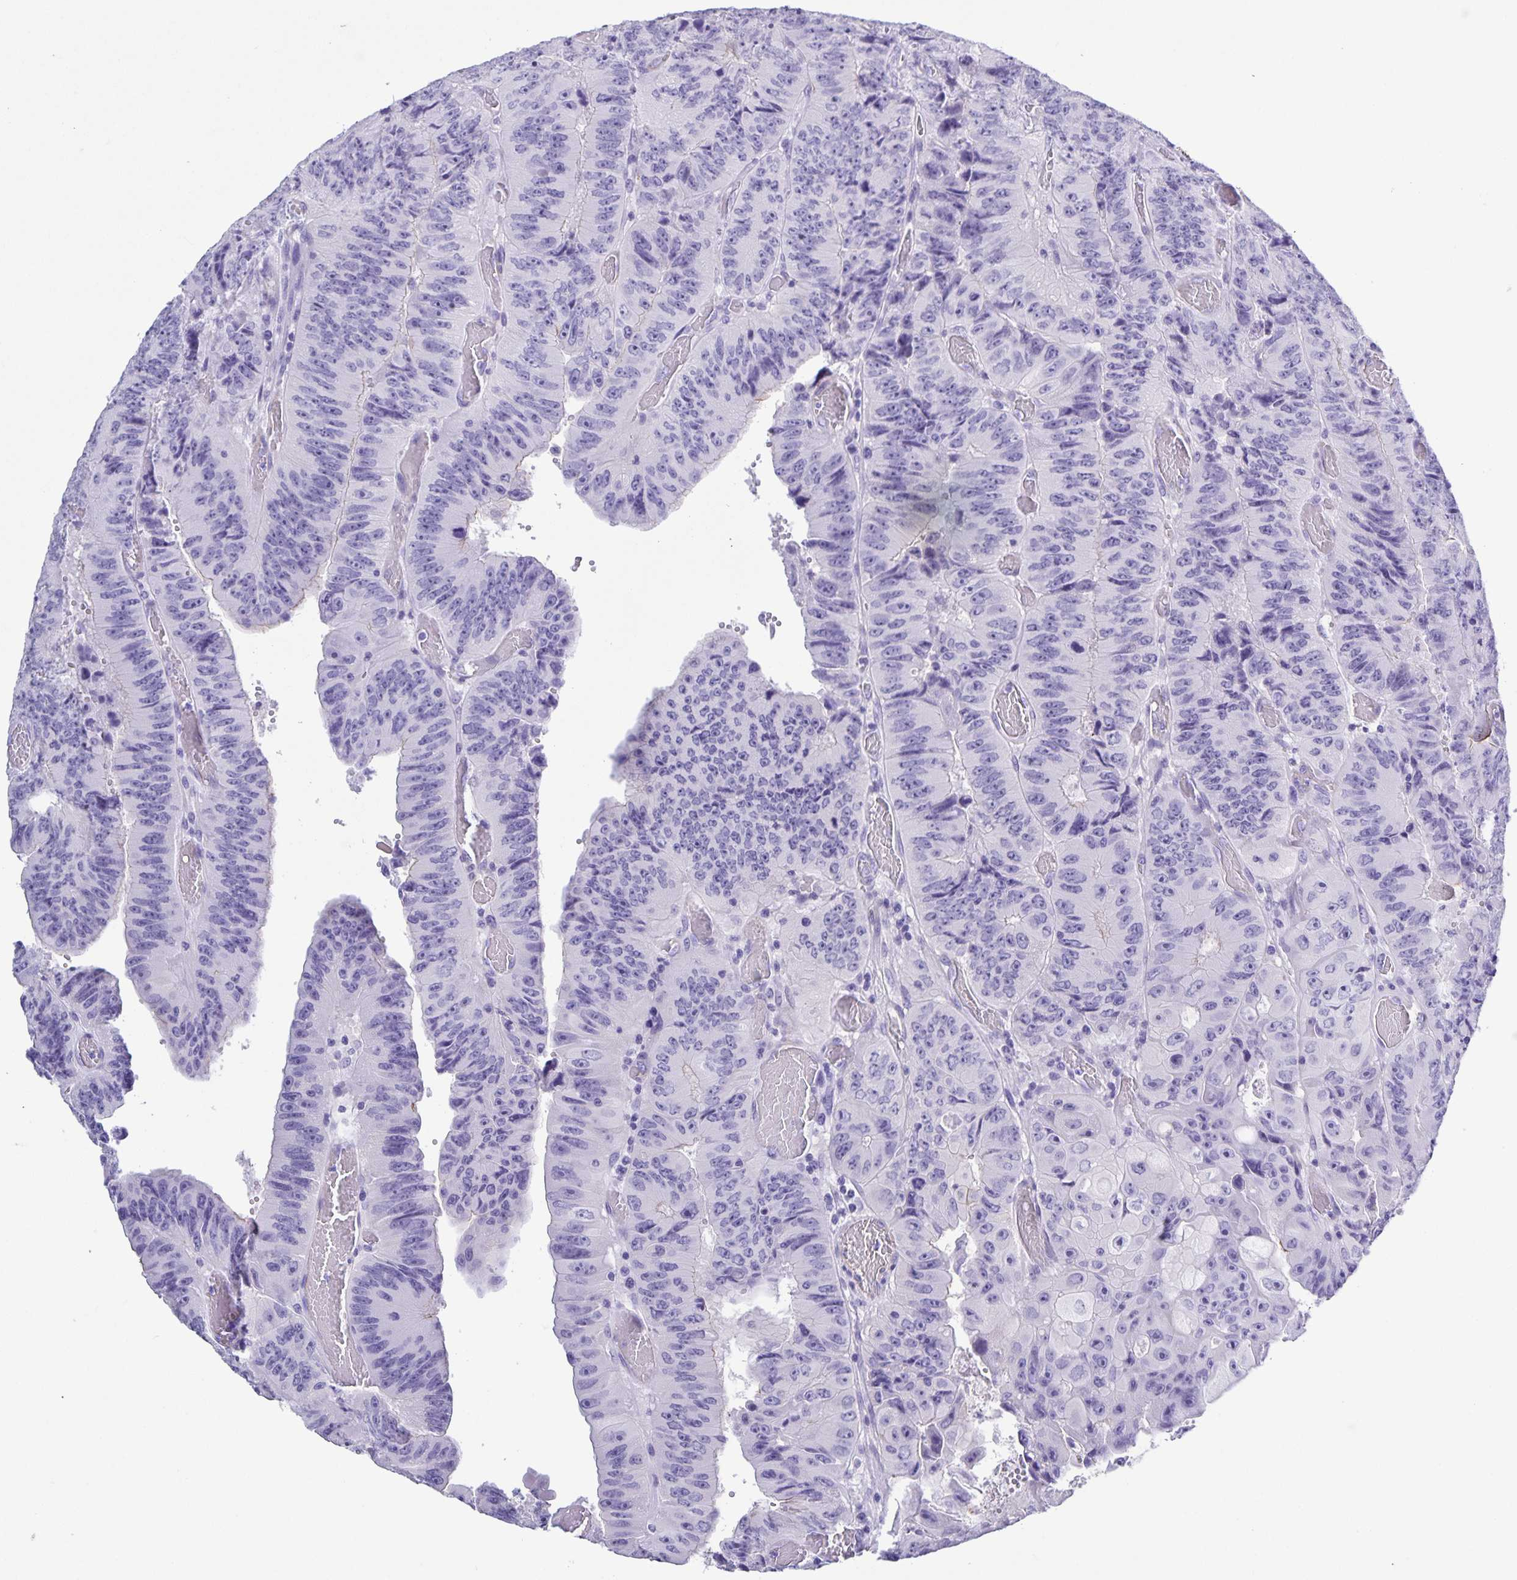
{"staining": {"intensity": "negative", "quantity": "none", "location": "none"}, "tissue": "colorectal cancer", "cell_type": "Tumor cells", "image_type": "cancer", "snomed": [{"axis": "morphology", "description": "Adenocarcinoma, NOS"}, {"axis": "topography", "description": "Colon"}], "caption": "Immunohistochemical staining of human adenocarcinoma (colorectal) shows no significant staining in tumor cells.", "gene": "UBQLN3", "patient": {"sex": "female", "age": 84}}